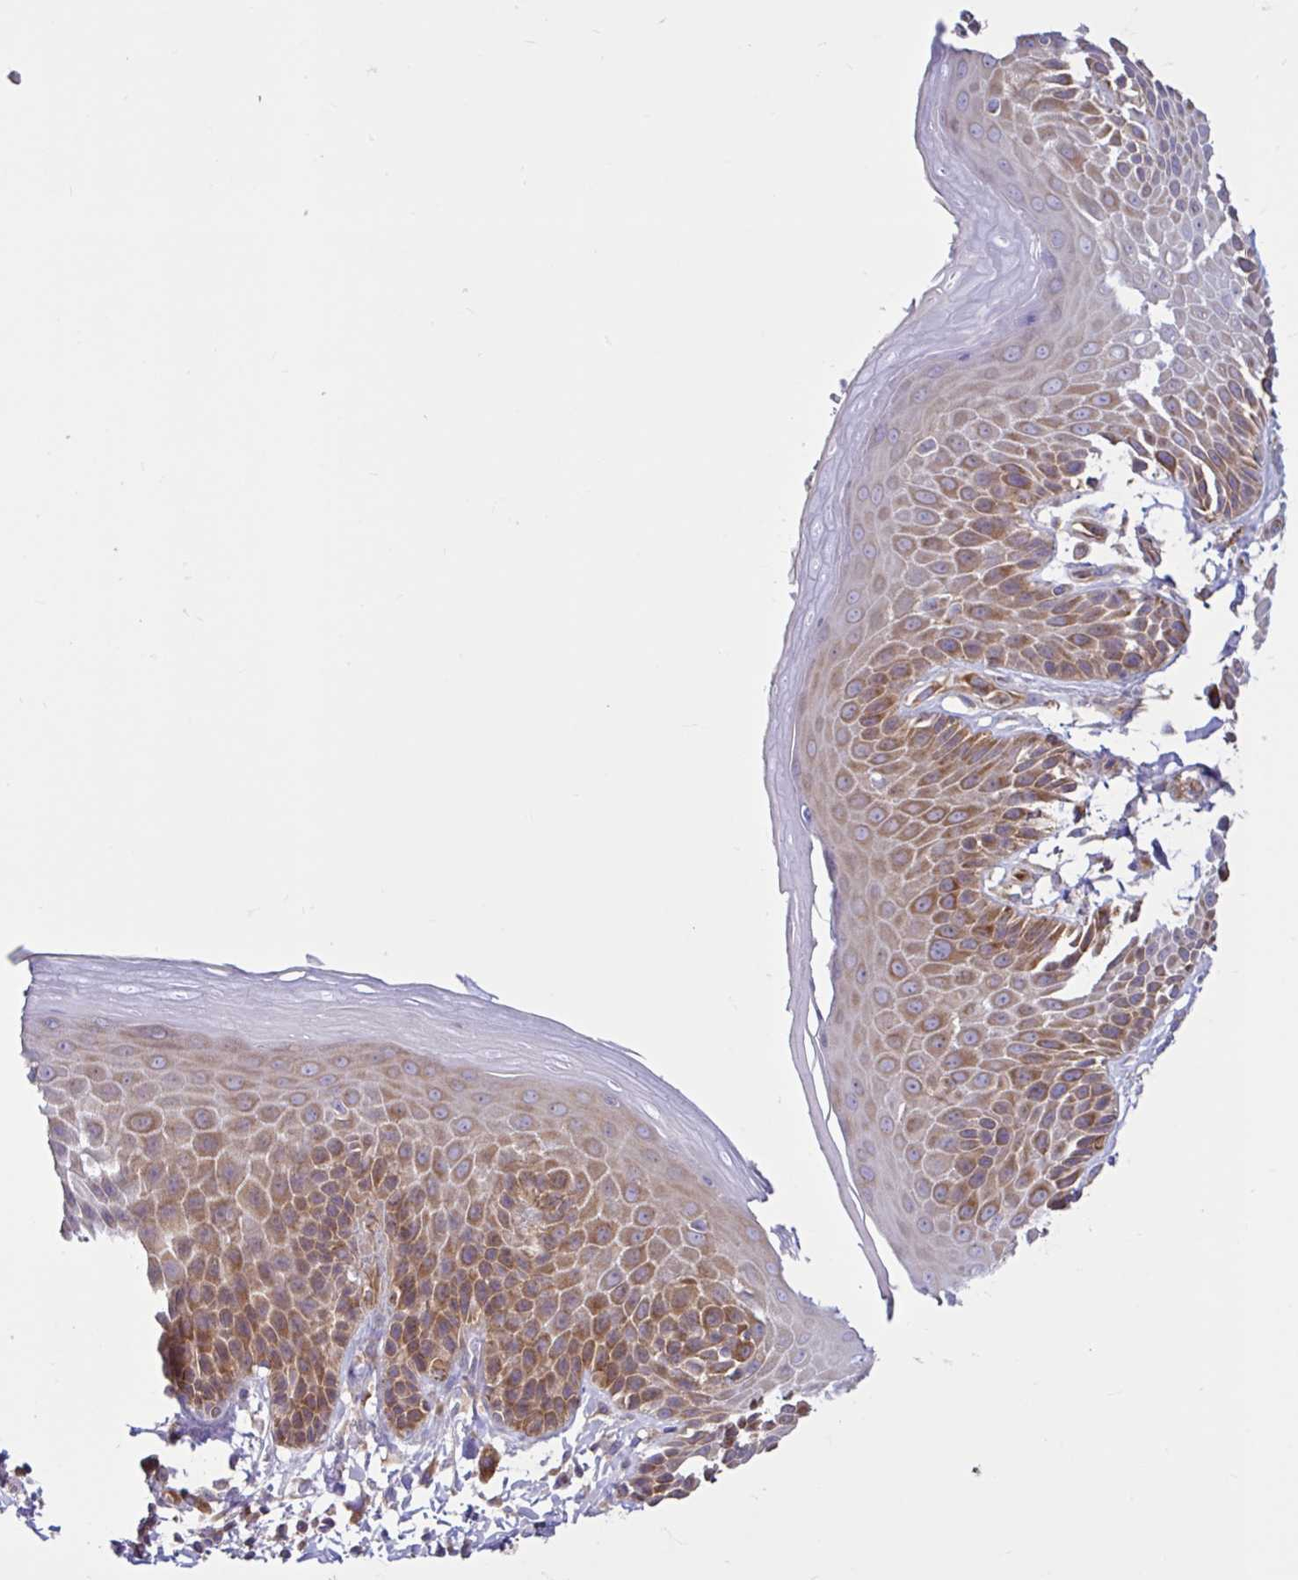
{"staining": {"intensity": "moderate", "quantity": "25%-75%", "location": "cytoplasmic/membranous"}, "tissue": "skin", "cell_type": "Epidermal cells", "image_type": "normal", "snomed": [{"axis": "morphology", "description": "Normal tissue, NOS"}, {"axis": "topography", "description": "Peripheral nerve tissue"}], "caption": "Immunohistochemical staining of normal skin shows 25%-75% levels of moderate cytoplasmic/membranous protein expression in approximately 25%-75% of epidermal cells.", "gene": "LARS1", "patient": {"sex": "male", "age": 51}}